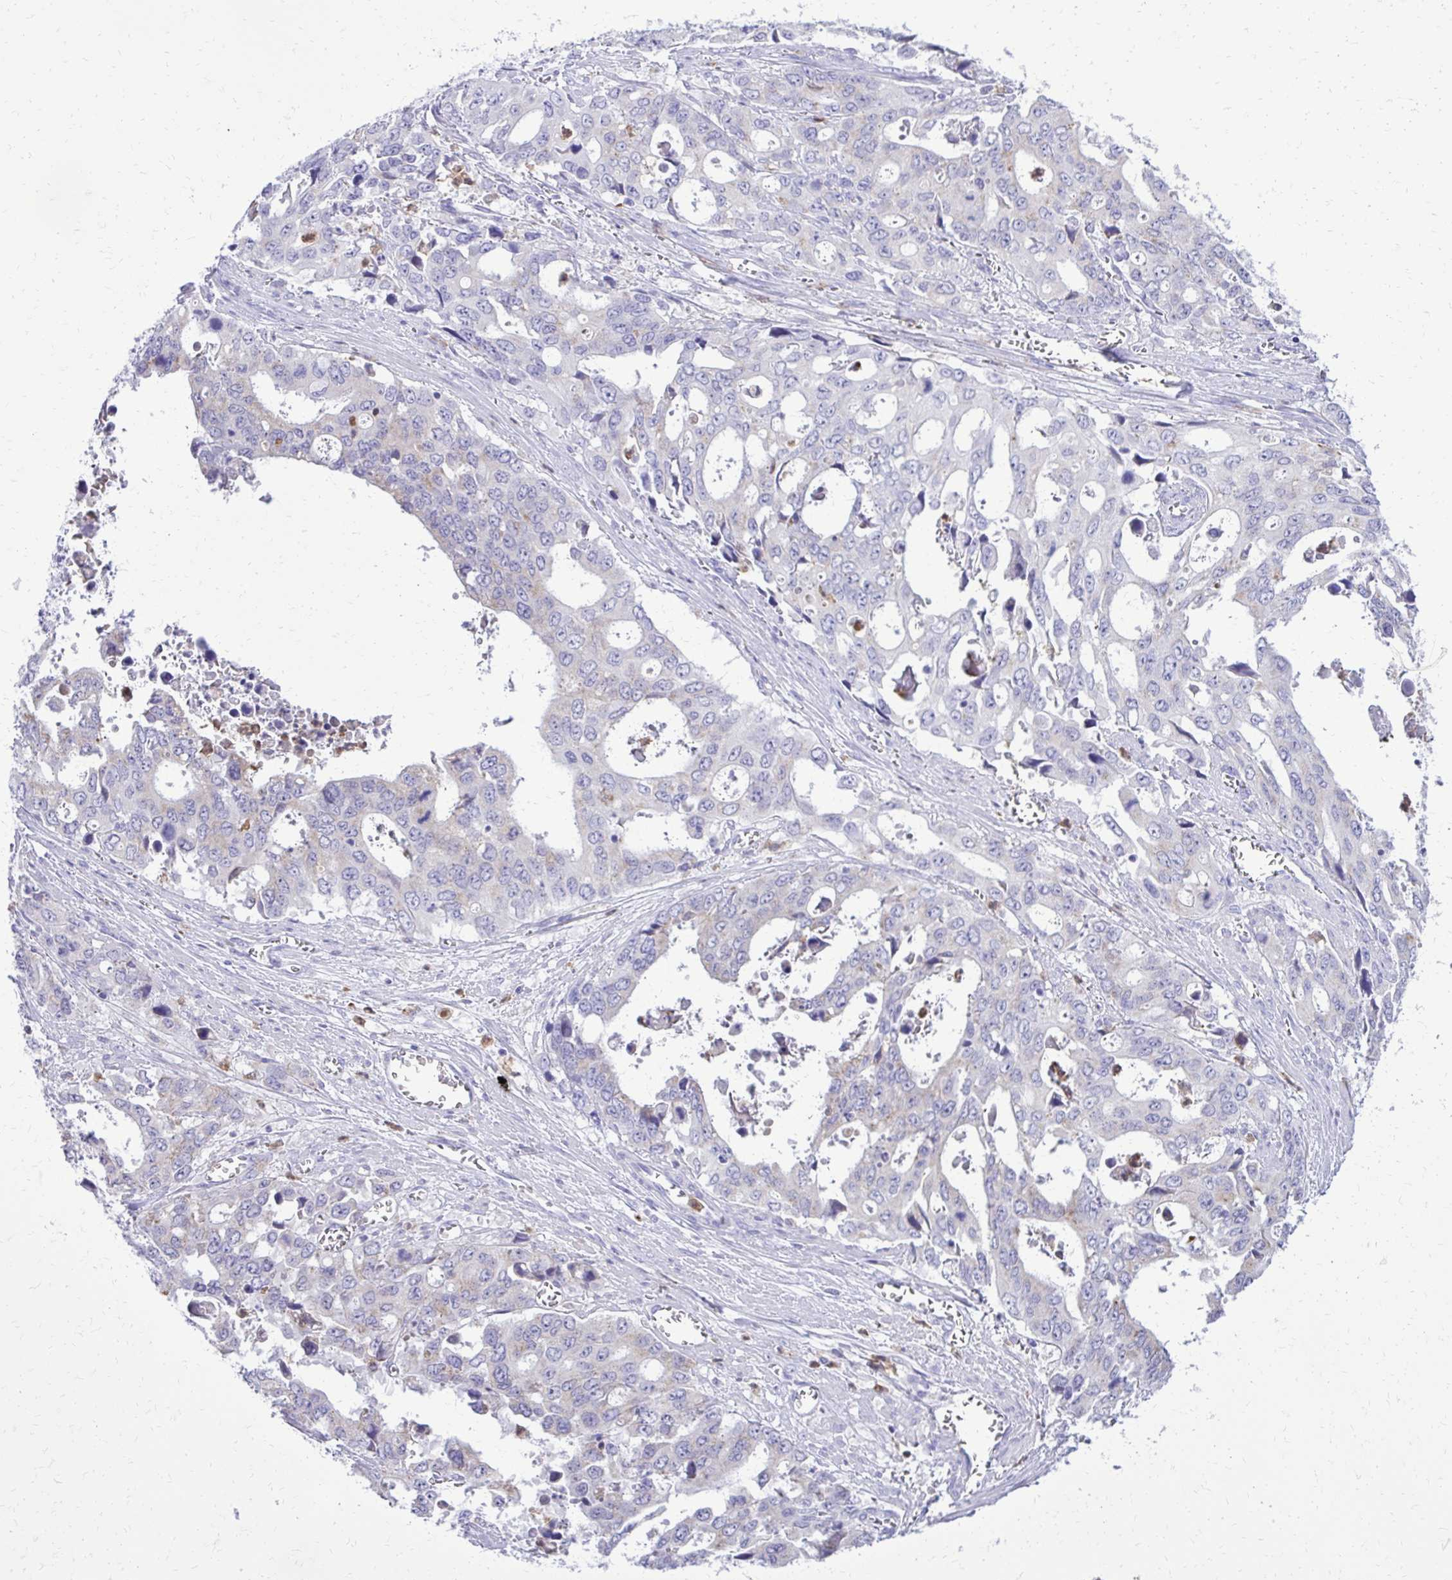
{"staining": {"intensity": "negative", "quantity": "none", "location": "none"}, "tissue": "stomach cancer", "cell_type": "Tumor cells", "image_type": "cancer", "snomed": [{"axis": "morphology", "description": "Adenocarcinoma, NOS"}, {"axis": "topography", "description": "Stomach, upper"}], "caption": "Stomach cancer (adenocarcinoma) was stained to show a protein in brown. There is no significant expression in tumor cells.", "gene": "CAT", "patient": {"sex": "male", "age": 74}}